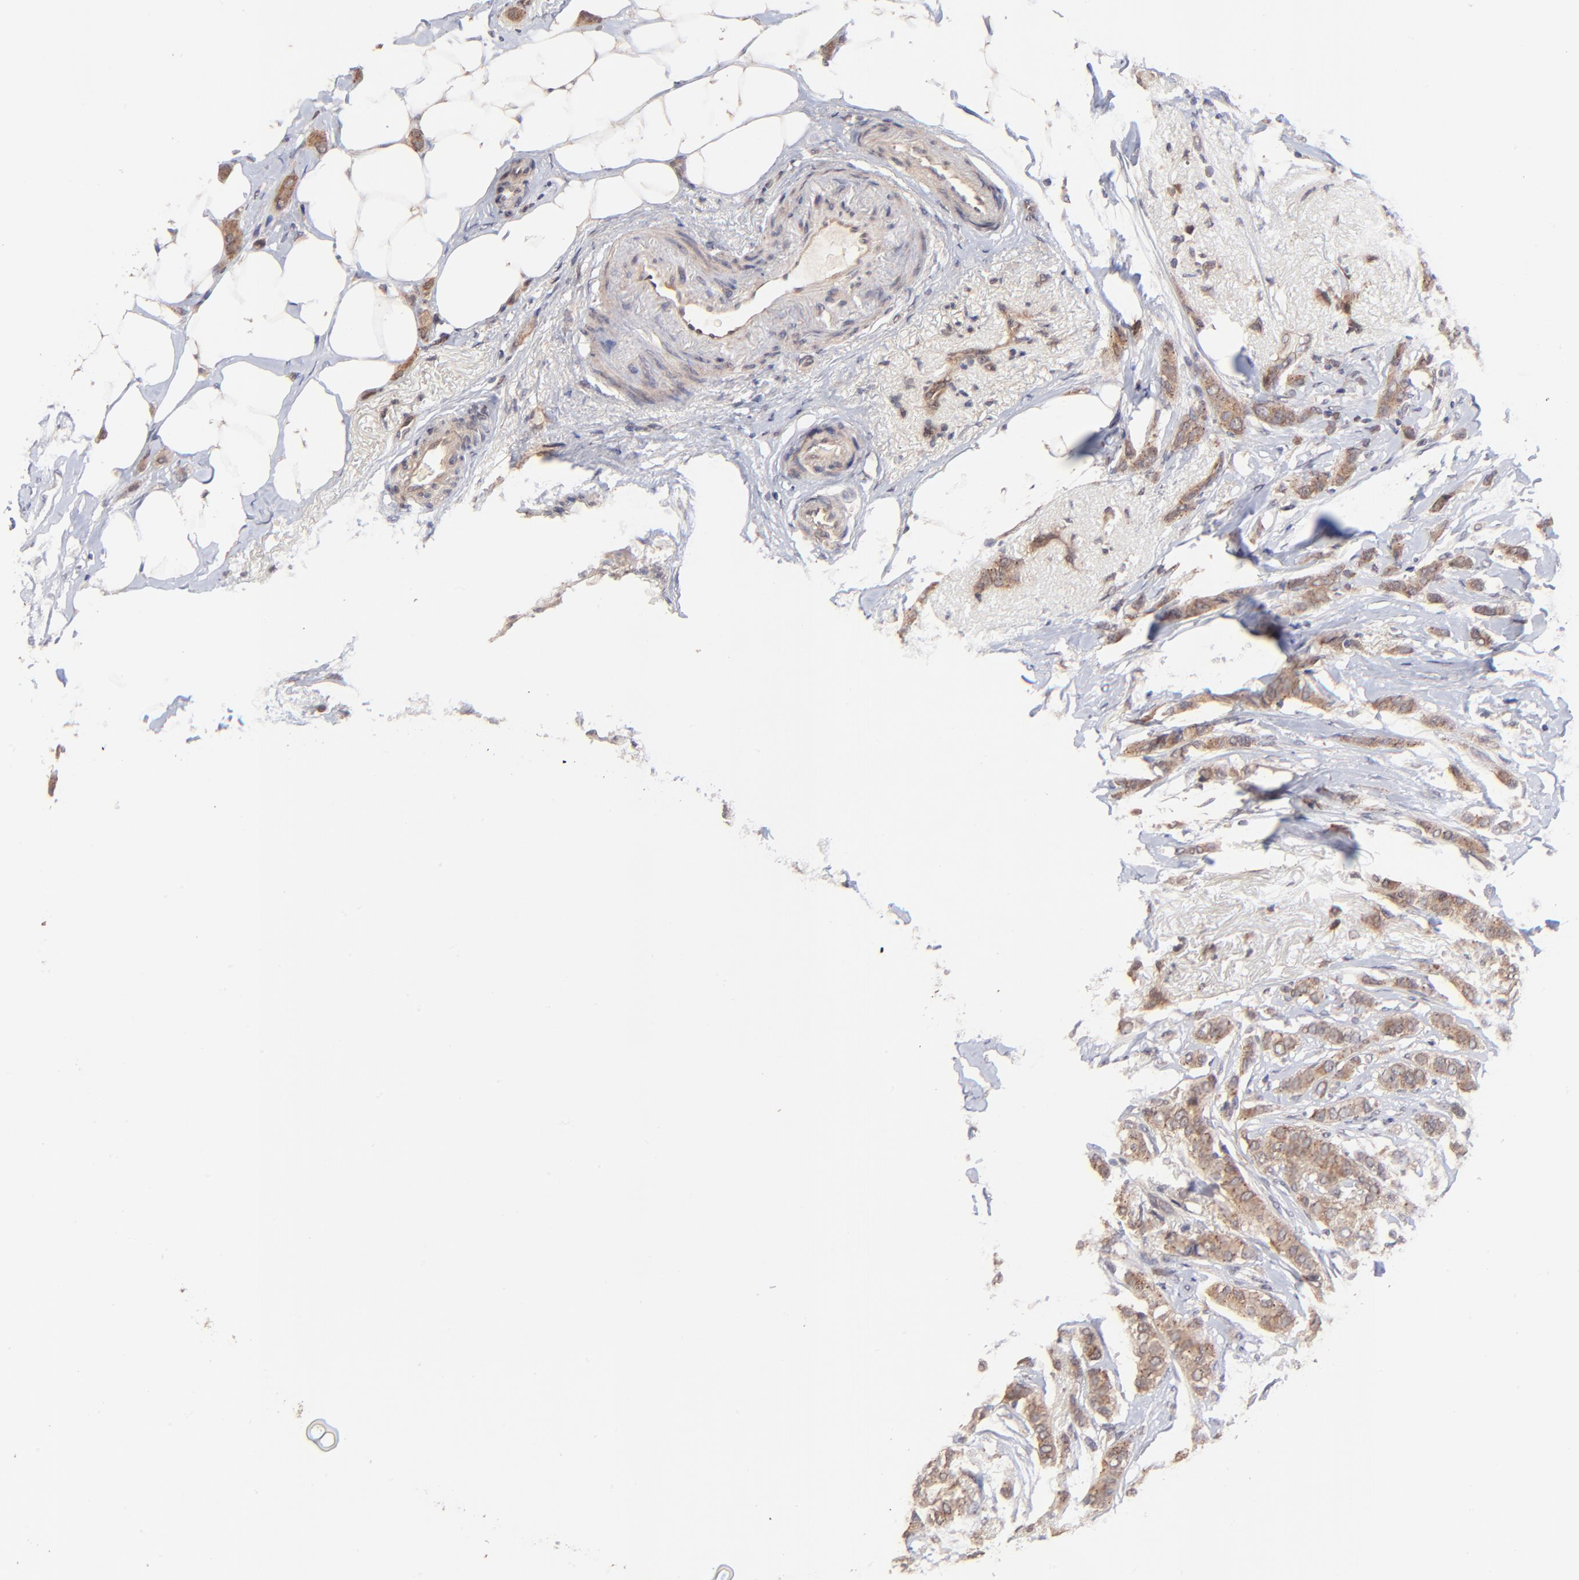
{"staining": {"intensity": "moderate", "quantity": ">75%", "location": "cytoplasmic/membranous"}, "tissue": "breast cancer", "cell_type": "Tumor cells", "image_type": "cancer", "snomed": [{"axis": "morphology", "description": "Lobular carcinoma"}, {"axis": "topography", "description": "Breast"}], "caption": "Immunohistochemistry histopathology image of human breast cancer stained for a protein (brown), which exhibits medium levels of moderate cytoplasmic/membranous staining in approximately >75% of tumor cells.", "gene": "BAIAP2L2", "patient": {"sex": "female", "age": 55}}